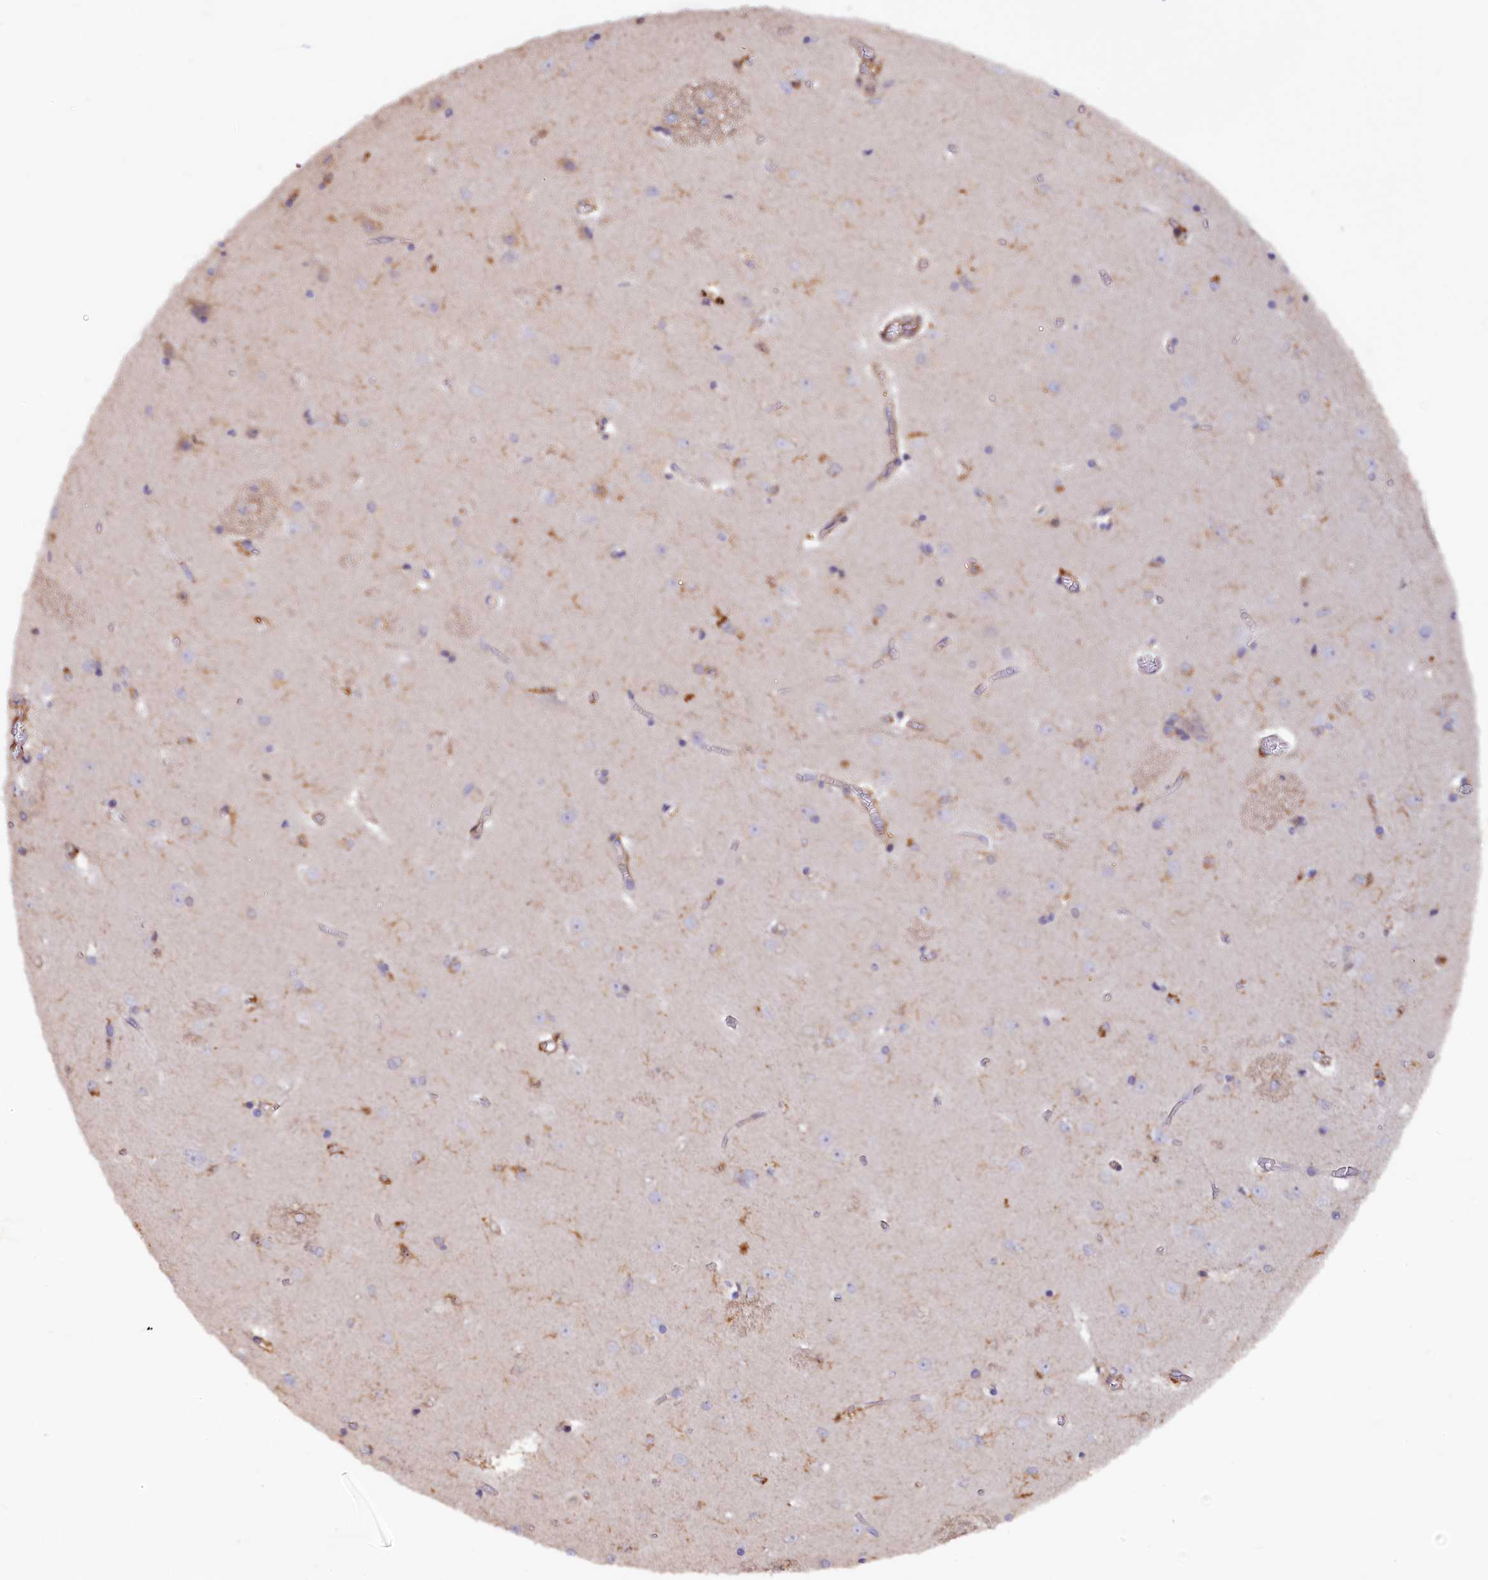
{"staining": {"intensity": "moderate", "quantity": "<25%", "location": "cytoplasmic/membranous"}, "tissue": "caudate", "cell_type": "Glial cells", "image_type": "normal", "snomed": [{"axis": "morphology", "description": "Normal tissue, NOS"}, {"axis": "topography", "description": "Lateral ventricle wall"}], "caption": "Immunohistochemical staining of benign human caudate exhibits low levels of moderate cytoplasmic/membranous staining in about <25% of glial cells. The protein is shown in brown color, while the nuclei are stained blue.", "gene": "FERMT1", "patient": {"sex": "male", "age": 37}}